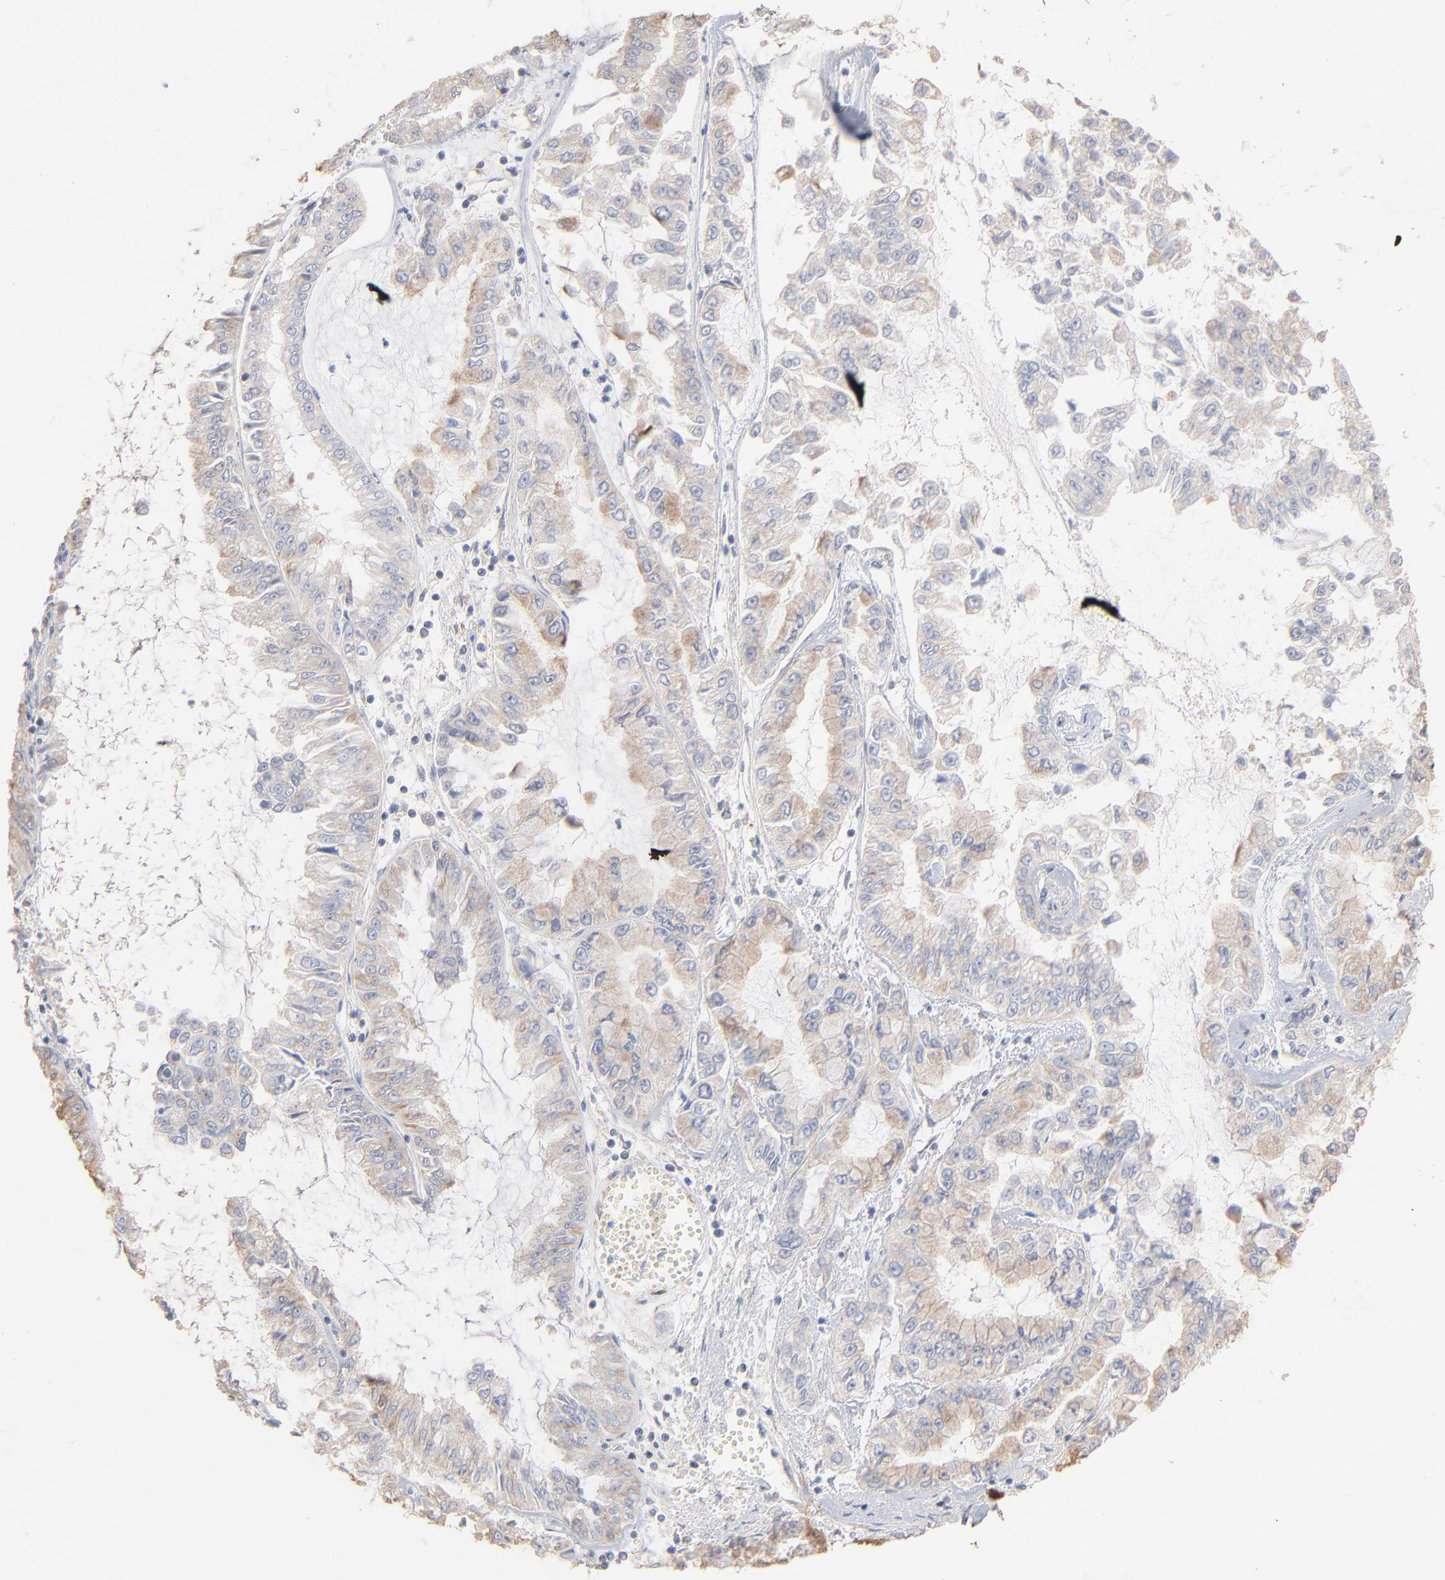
{"staining": {"intensity": "weak", "quantity": ">75%", "location": "cytoplasmic/membranous"}, "tissue": "liver cancer", "cell_type": "Tumor cells", "image_type": "cancer", "snomed": [{"axis": "morphology", "description": "Cholangiocarcinoma"}, {"axis": "topography", "description": "Liver"}], "caption": "The micrograph exhibits a brown stain indicating the presence of a protein in the cytoplasmic/membranous of tumor cells in liver cancer. The staining is performed using DAB brown chromogen to label protein expression. The nuclei are counter-stained blue using hematoxylin.", "gene": "SEPTIN6", "patient": {"sex": "female", "age": 79}}